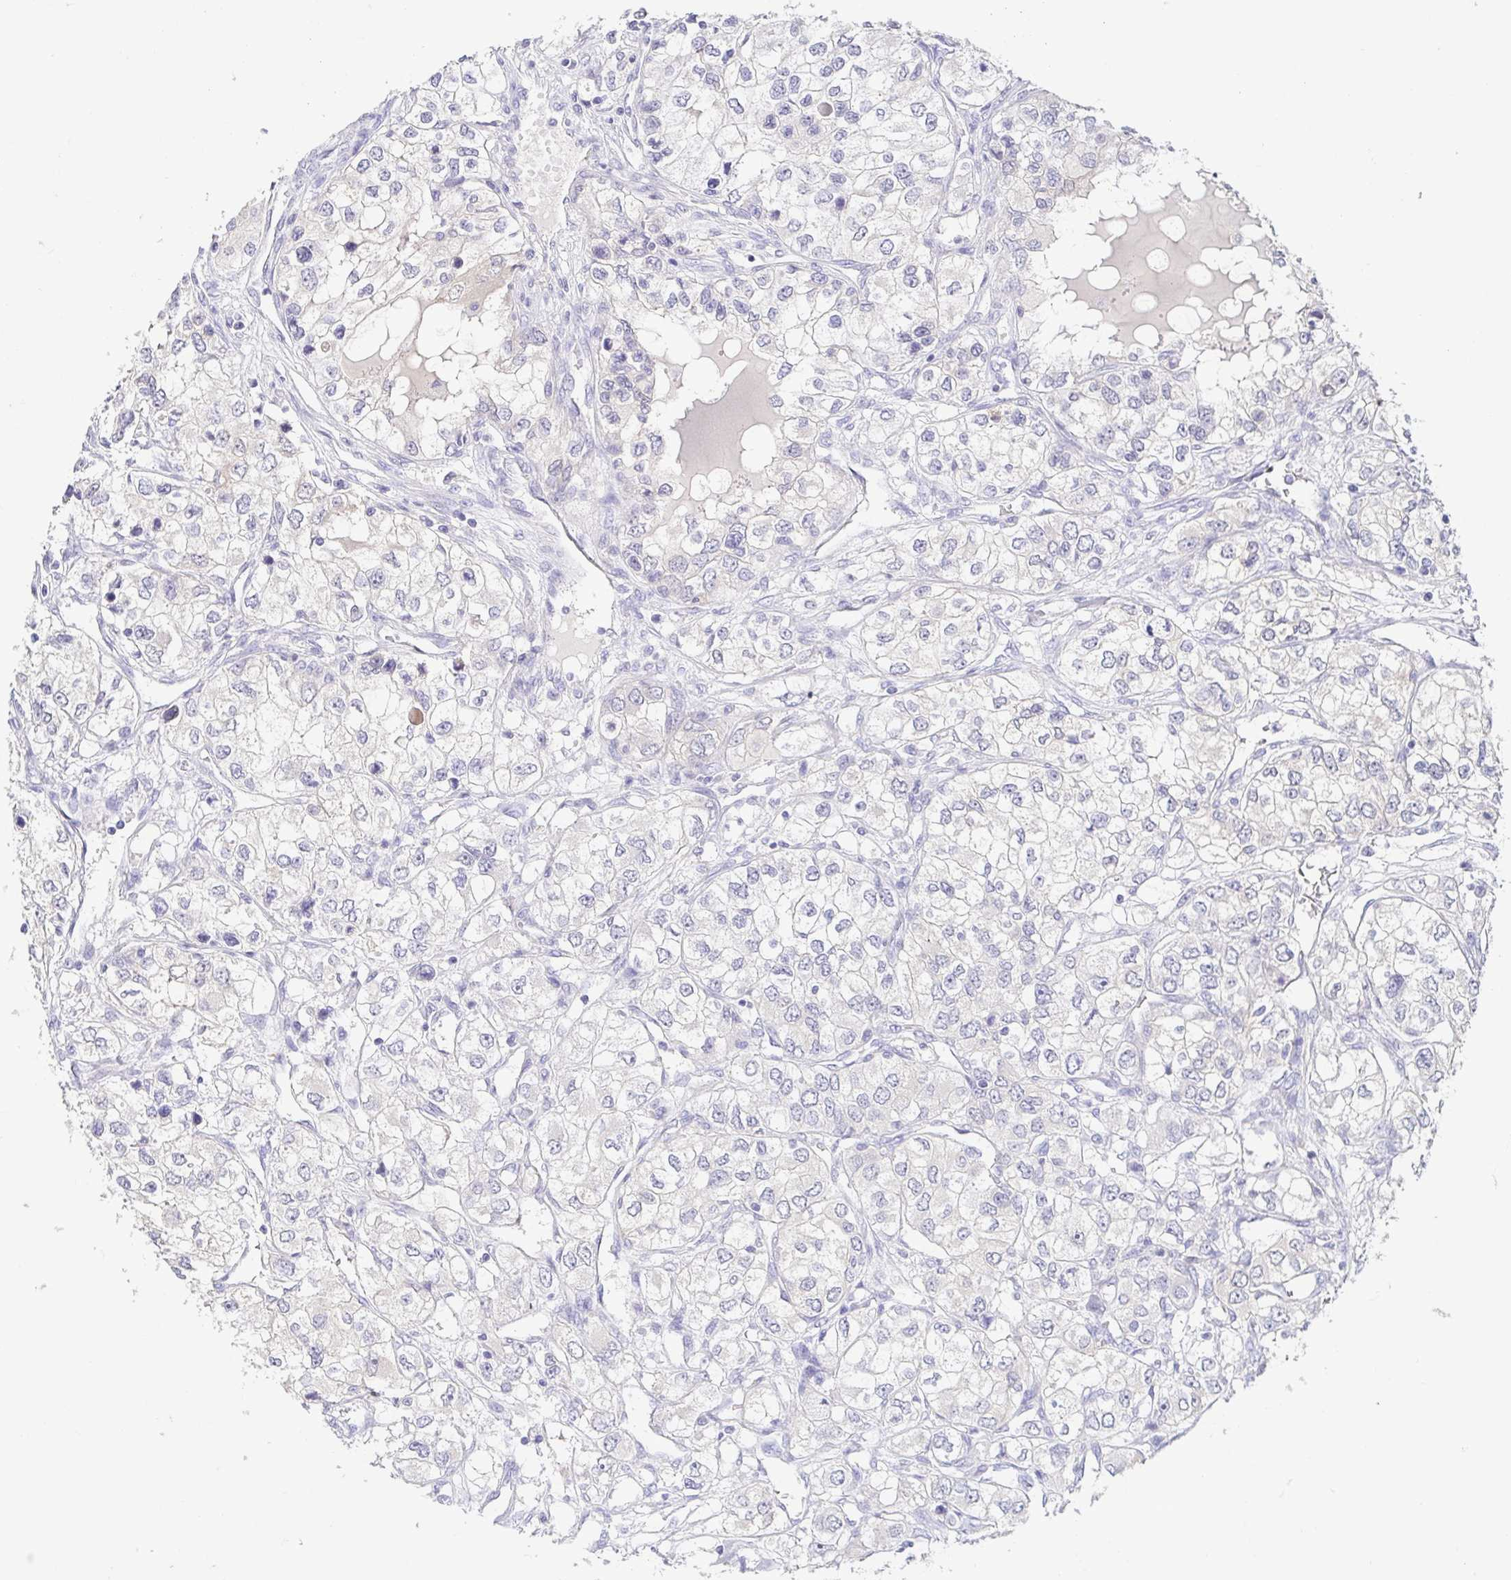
{"staining": {"intensity": "negative", "quantity": "none", "location": "none"}, "tissue": "renal cancer", "cell_type": "Tumor cells", "image_type": "cancer", "snomed": [{"axis": "morphology", "description": "Adenocarcinoma, NOS"}, {"axis": "topography", "description": "Kidney"}], "caption": "This image is of renal cancer (adenocarcinoma) stained with immunohistochemistry to label a protein in brown with the nuclei are counter-stained blue. There is no staining in tumor cells. (DAB IHC with hematoxylin counter stain).", "gene": "FABP3", "patient": {"sex": "female", "age": 59}}